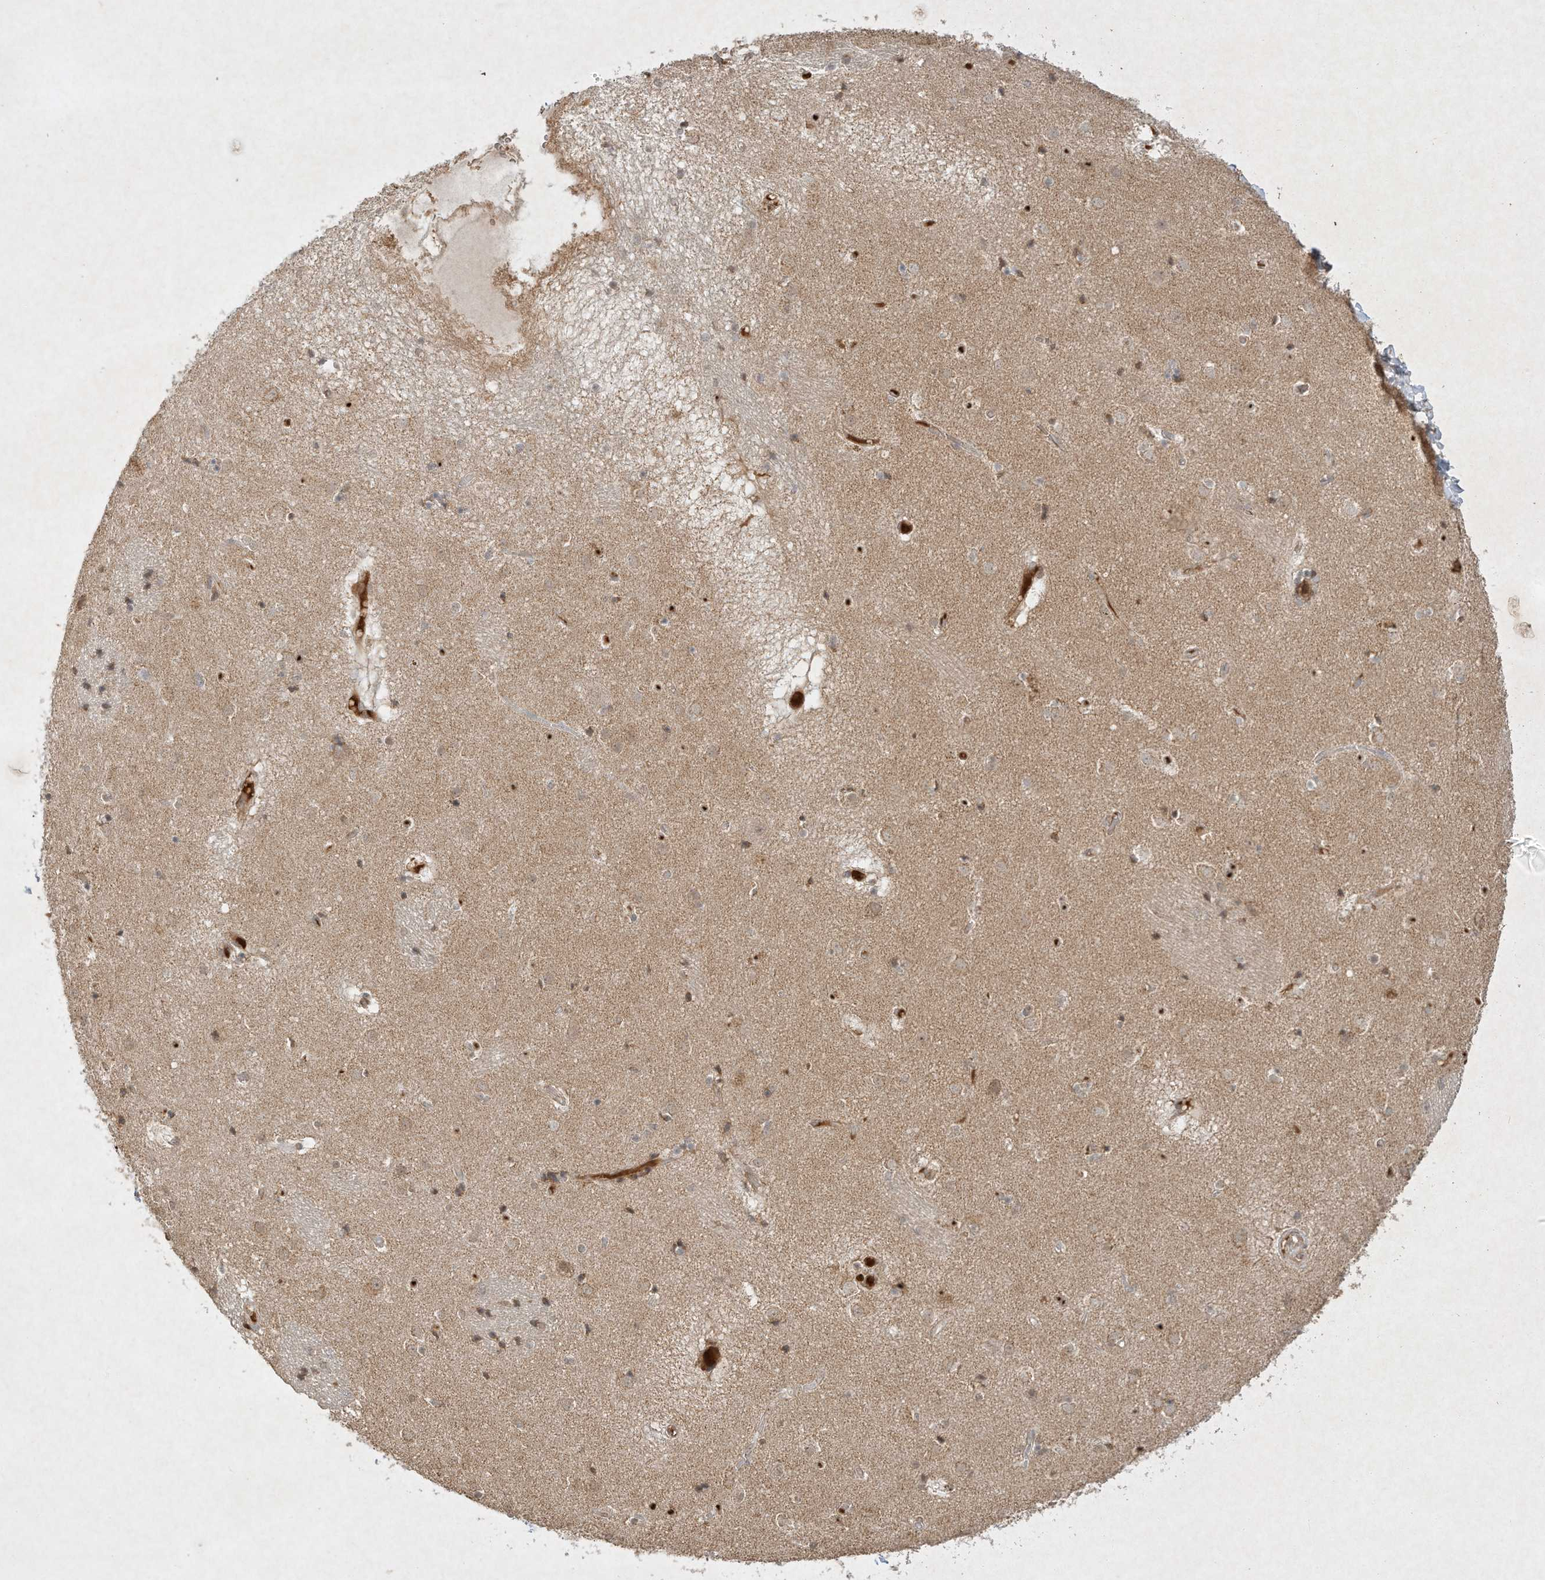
{"staining": {"intensity": "moderate", "quantity": "25%-75%", "location": "cytoplasmic/membranous"}, "tissue": "caudate", "cell_type": "Glial cells", "image_type": "normal", "snomed": [{"axis": "morphology", "description": "Normal tissue, NOS"}, {"axis": "topography", "description": "Lateral ventricle wall"}], "caption": "This image reveals normal caudate stained with immunohistochemistry (IHC) to label a protein in brown. The cytoplasmic/membranous of glial cells show moderate positivity for the protein. Nuclei are counter-stained blue.", "gene": "BTRC", "patient": {"sex": "male", "age": 70}}